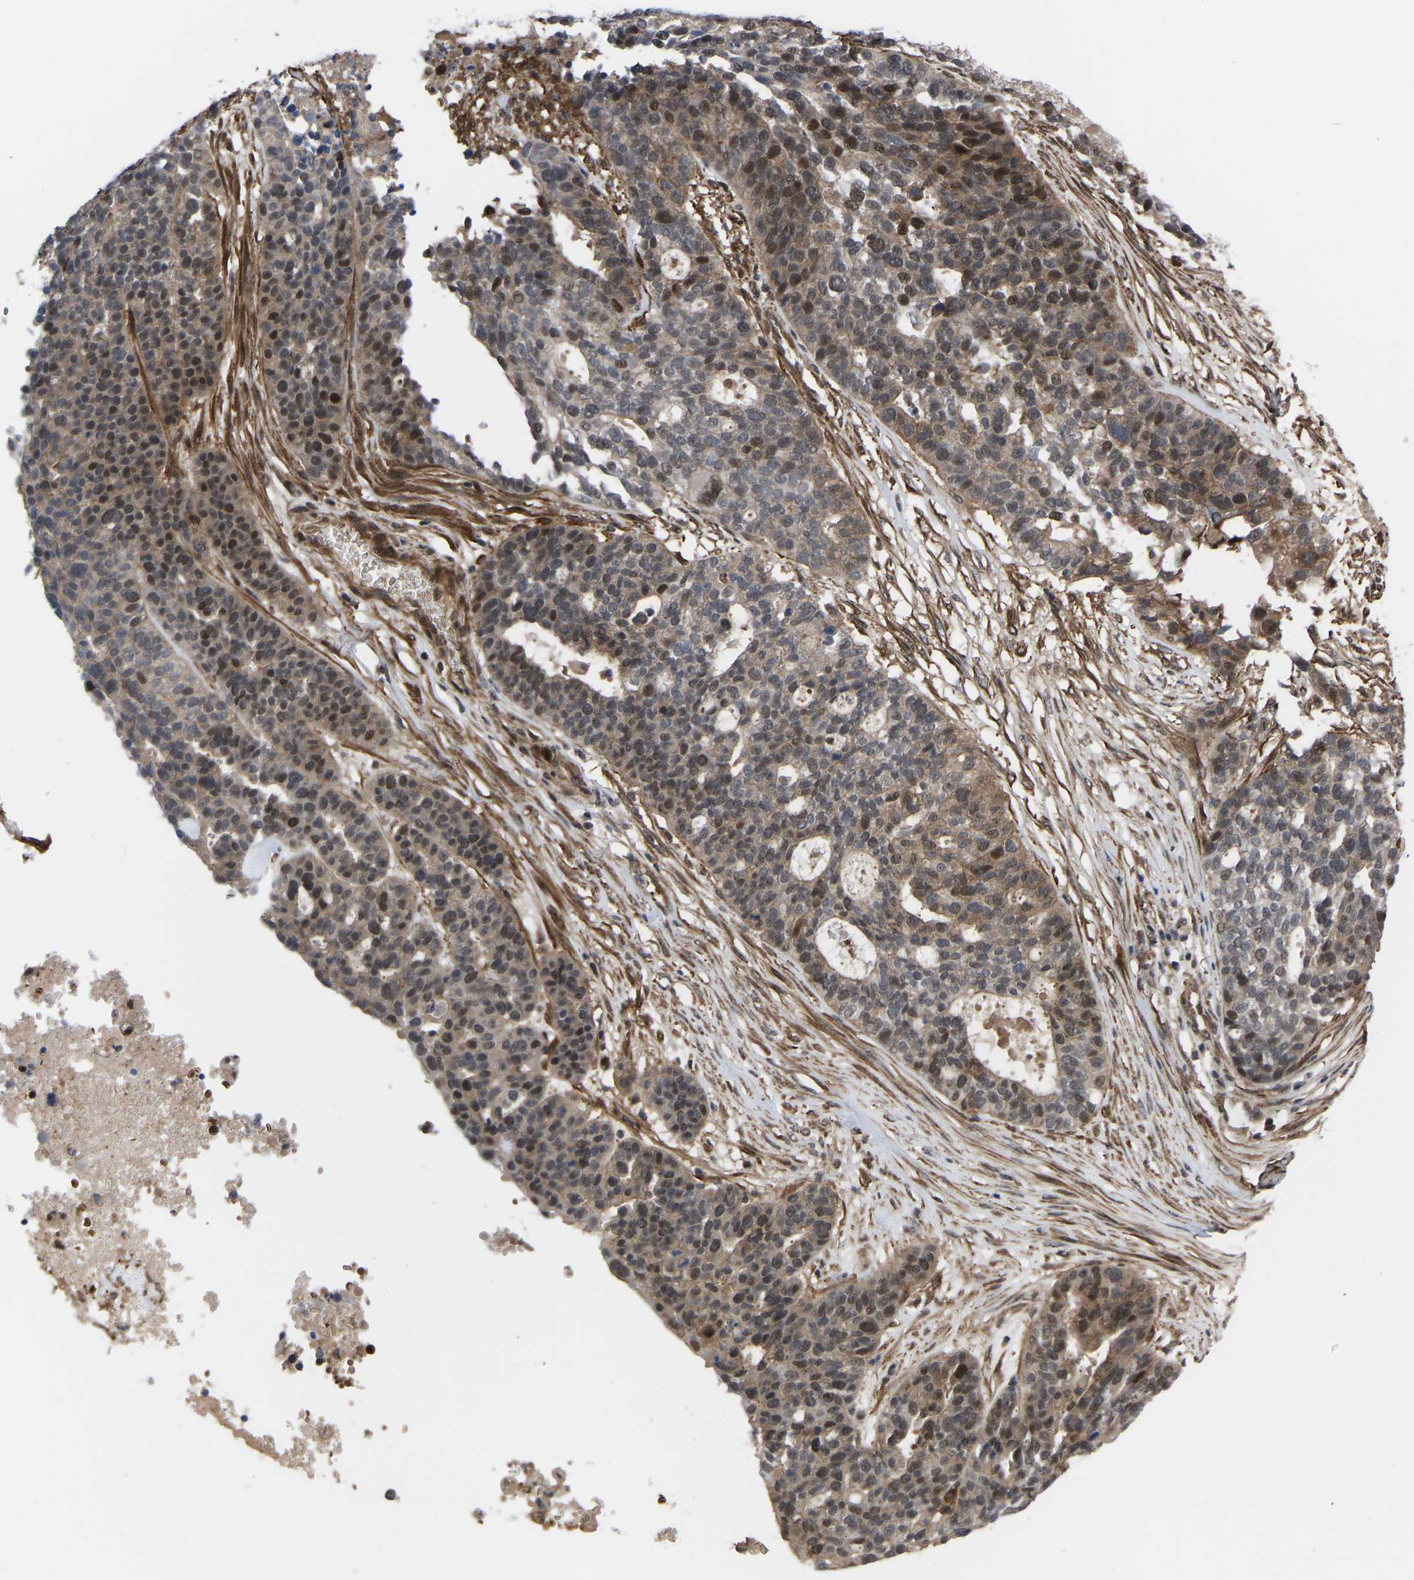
{"staining": {"intensity": "moderate", "quantity": "25%-75%", "location": "cytoplasmic/membranous,nuclear"}, "tissue": "ovarian cancer", "cell_type": "Tumor cells", "image_type": "cancer", "snomed": [{"axis": "morphology", "description": "Cystadenocarcinoma, serous, NOS"}, {"axis": "topography", "description": "Ovary"}], "caption": "A brown stain labels moderate cytoplasmic/membranous and nuclear expression of a protein in ovarian cancer tumor cells.", "gene": "CYP7B1", "patient": {"sex": "female", "age": 59}}